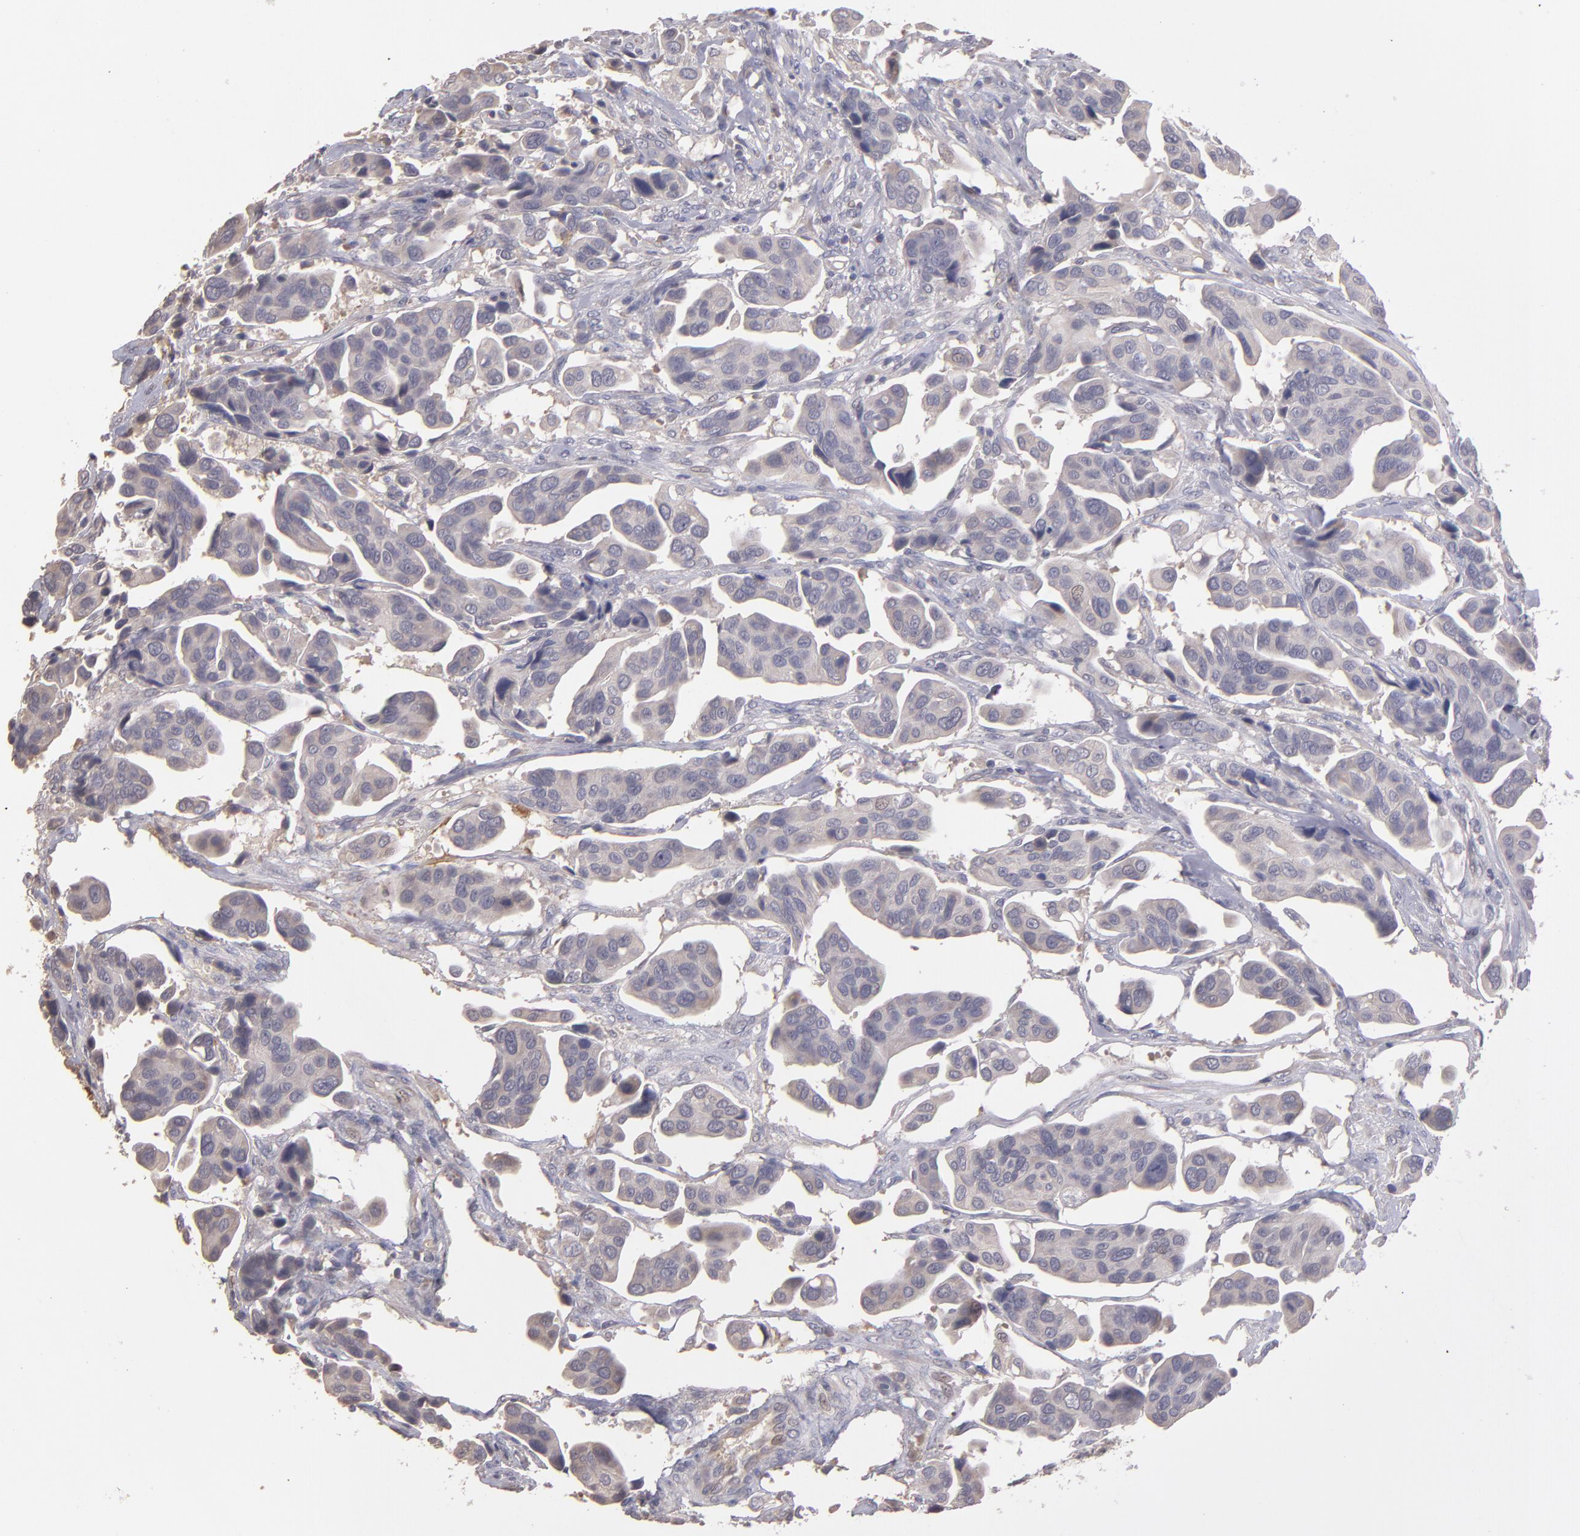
{"staining": {"intensity": "negative", "quantity": "none", "location": "none"}, "tissue": "urothelial cancer", "cell_type": "Tumor cells", "image_type": "cancer", "snomed": [{"axis": "morphology", "description": "Adenocarcinoma, NOS"}, {"axis": "topography", "description": "Urinary bladder"}], "caption": "Immunohistochemistry photomicrograph of adenocarcinoma stained for a protein (brown), which exhibits no expression in tumor cells.", "gene": "GNAZ", "patient": {"sex": "male", "age": 61}}